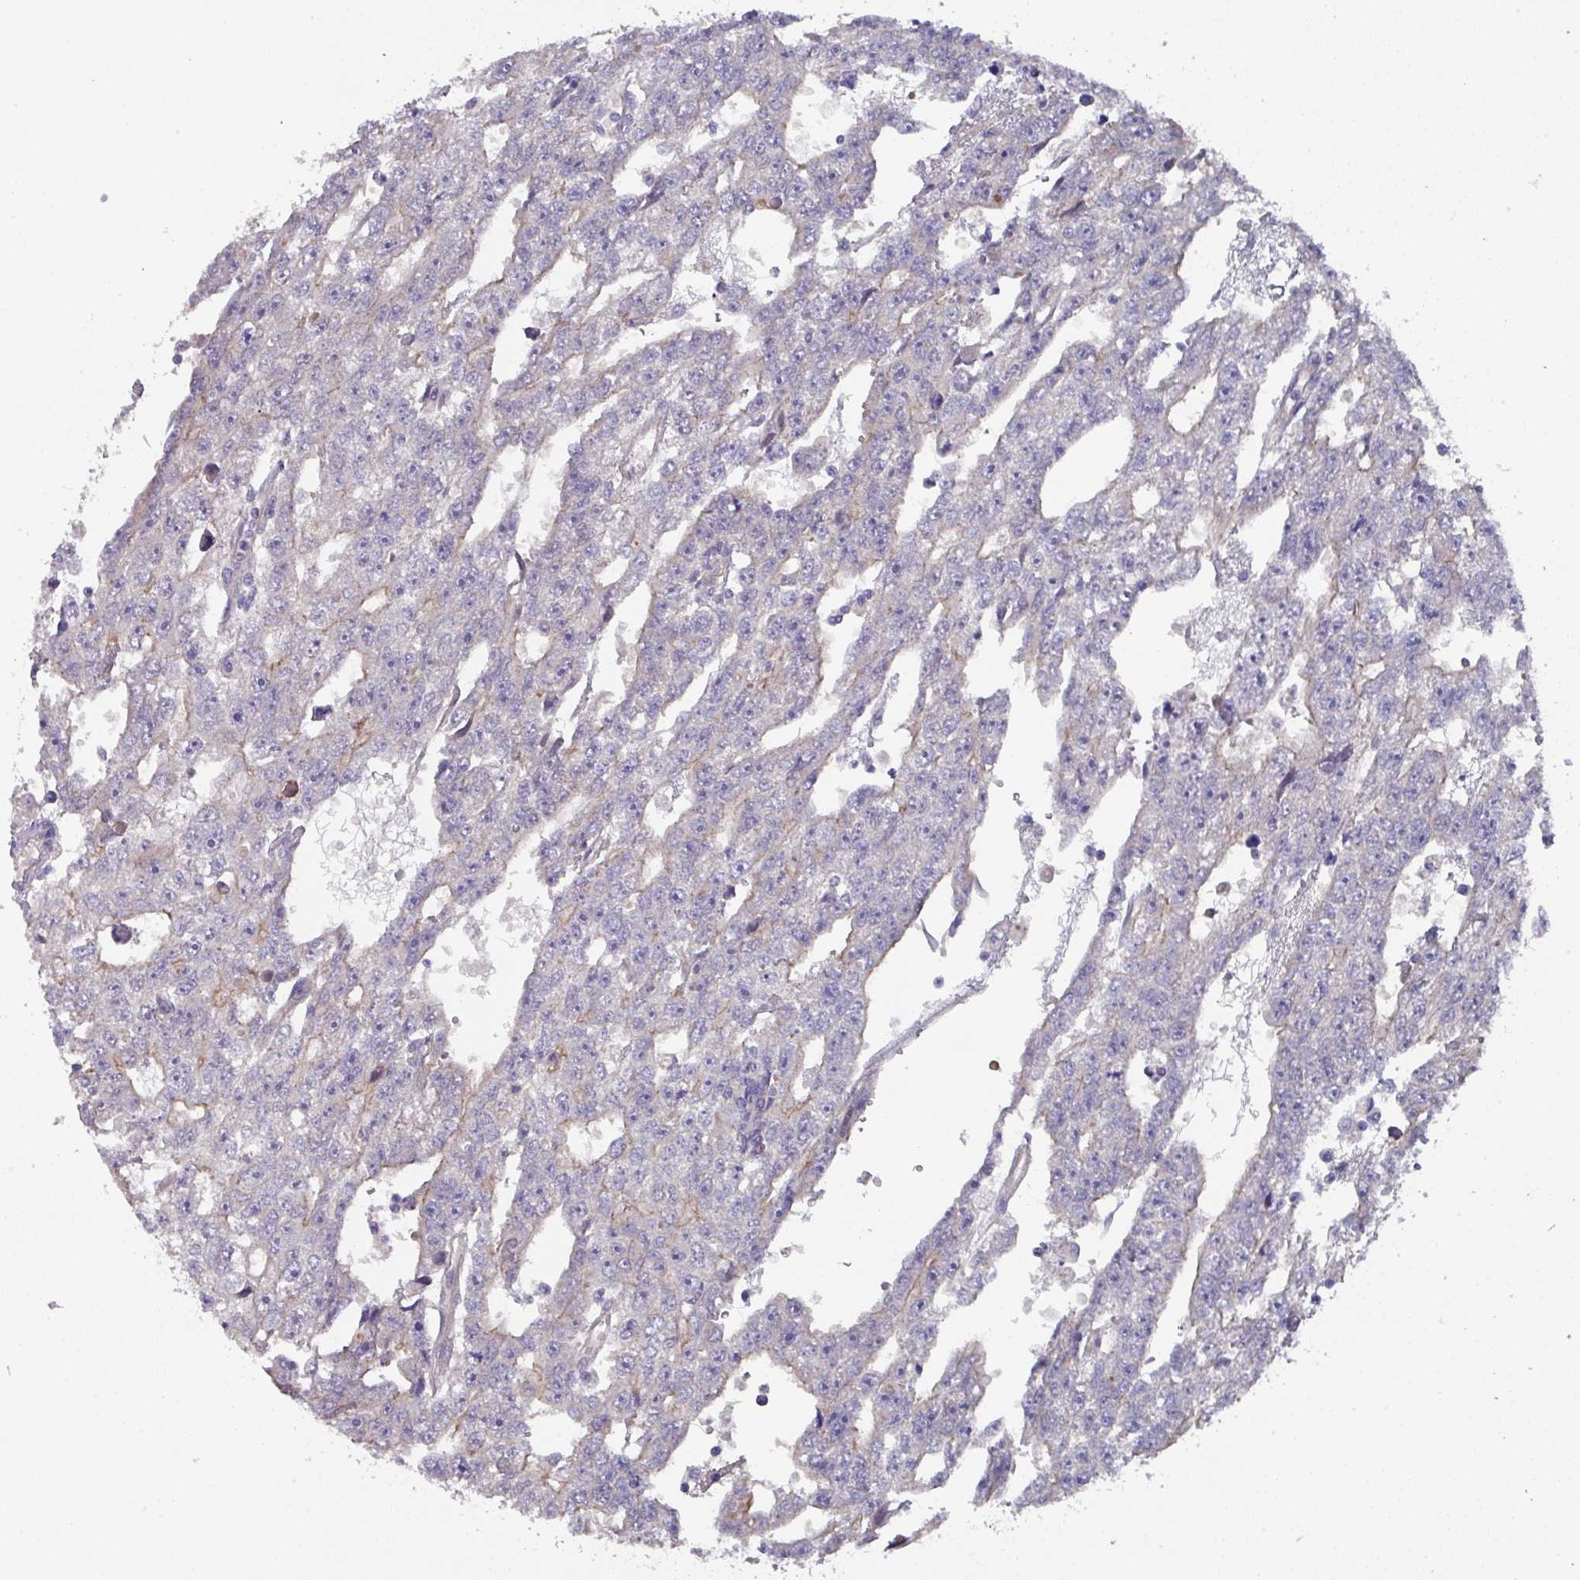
{"staining": {"intensity": "negative", "quantity": "none", "location": "none"}, "tissue": "testis cancer", "cell_type": "Tumor cells", "image_type": "cancer", "snomed": [{"axis": "morphology", "description": "Carcinoma, Embryonal, NOS"}, {"axis": "topography", "description": "Testis"}], "caption": "Immunohistochemical staining of testis embryonal carcinoma reveals no significant staining in tumor cells.", "gene": "PRR5", "patient": {"sex": "male", "age": 20}}